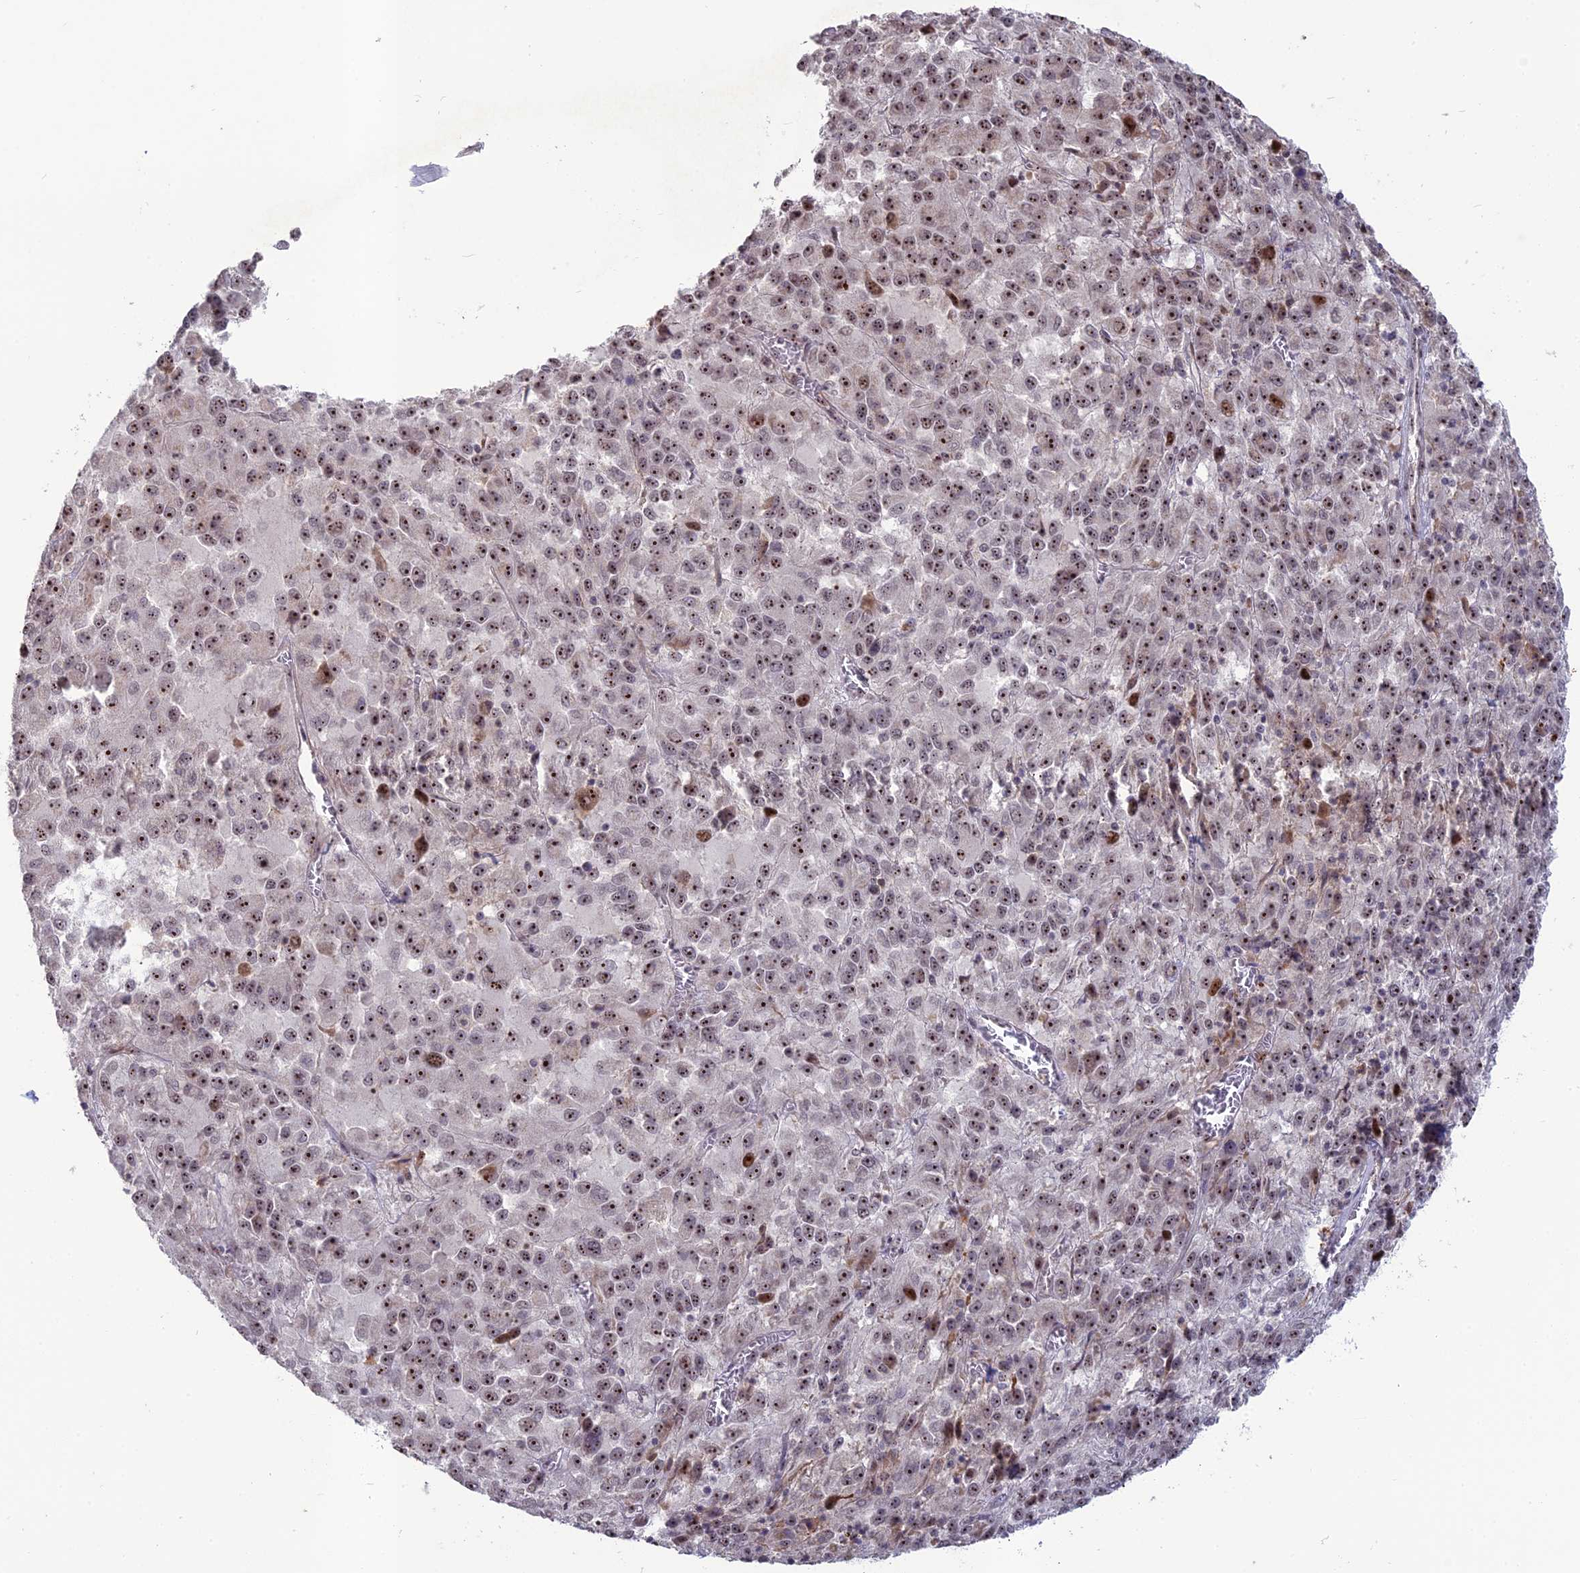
{"staining": {"intensity": "moderate", "quantity": ">75%", "location": "nuclear"}, "tissue": "melanoma", "cell_type": "Tumor cells", "image_type": "cancer", "snomed": [{"axis": "morphology", "description": "Malignant melanoma, Metastatic site"}, {"axis": "topography", "description": "Lung"}], "caption": "Approximately >75% of tumor cells in melanoma show moderate nuclear protein positivity as visualized by brown immunohistochemical staining.", "gene": "FAM131A", "patient": {"sex": "male", "age": 64}}